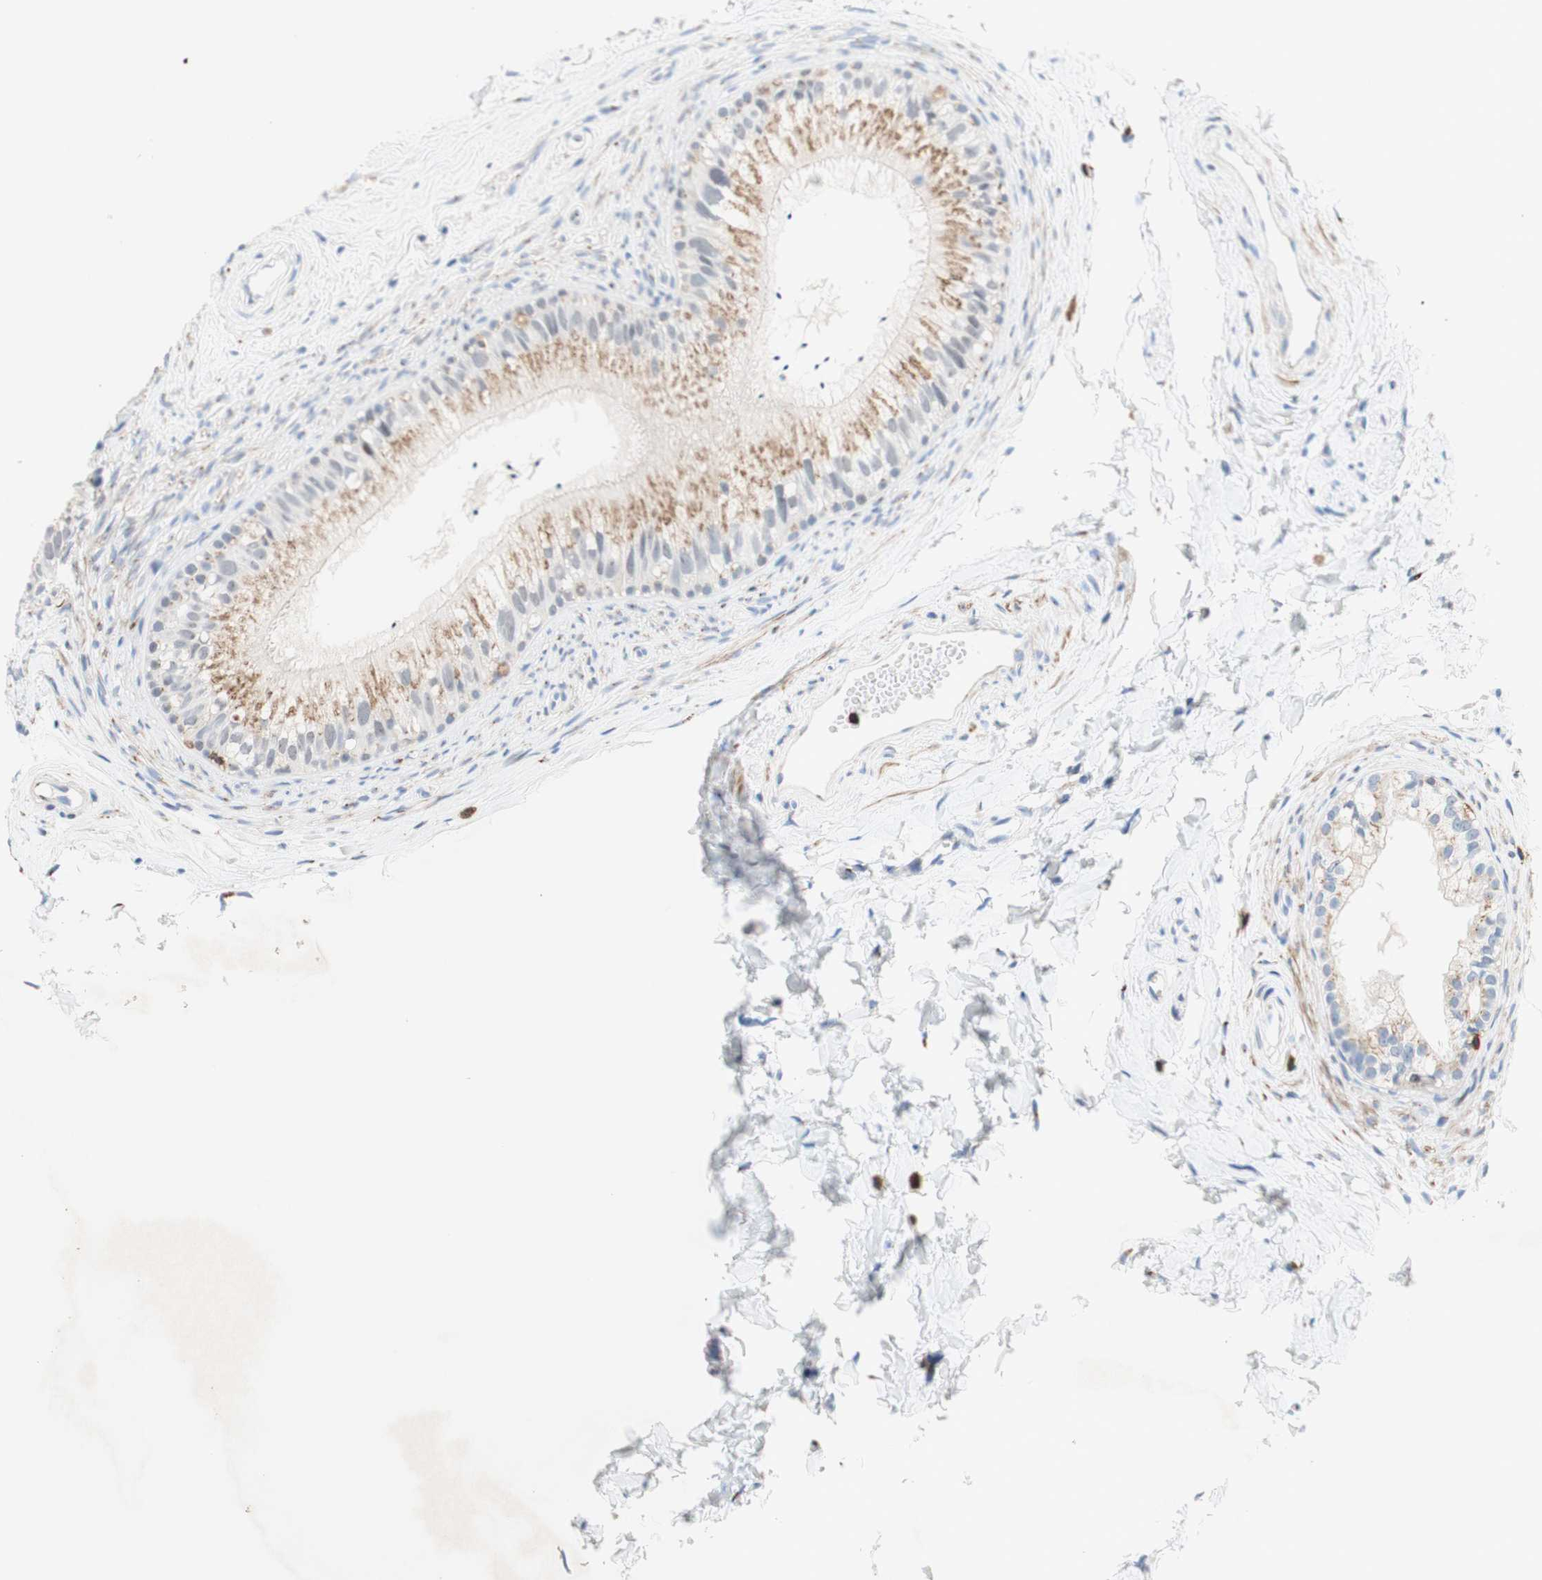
{"staining": {"intensity": "moderate", "quantity": "25%-75%", "location": "cytoplasmic/membranous"}, "tissue": "epididymis", "cell_type": "Glandular cells", "image_type": "normal", "snomed": [{"axis": "morphology", "description": "Normal tissue, NOS"}, {"axis": "topography", "description": "Epididymis"}], "caption": "This is an image of immunohistochemistry (IHC) staining of normal epididymis, which shows moderate expression in the cytoplasmic/membranous of glandular cells.", "gene": "SPINK6", "patient": {"sex": "male", "age": 56}}